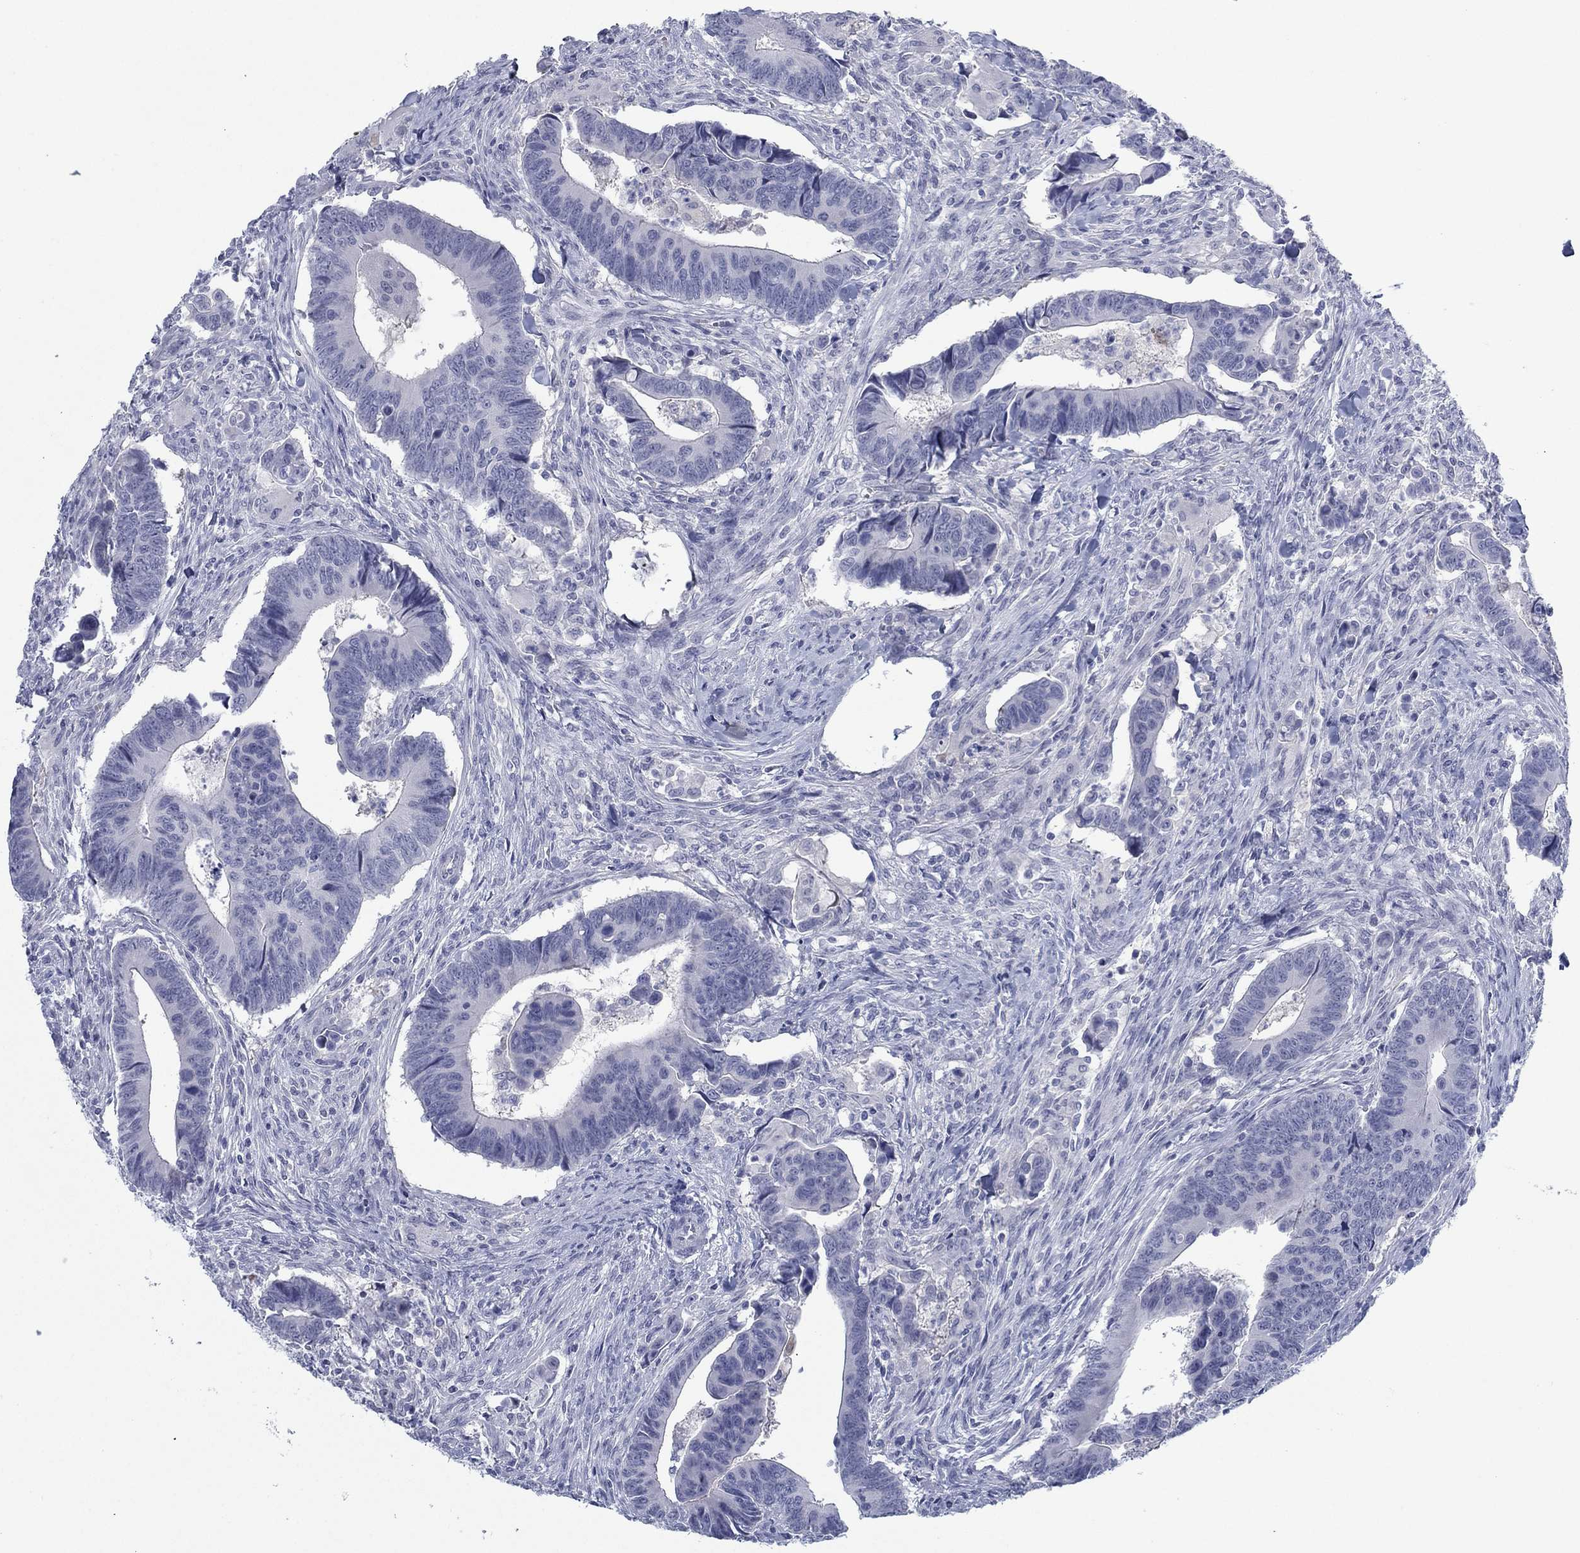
{"staining": {"intensity": "negative", "quantity": "none", "location": "none"}, "tissue": "colorectal cancer", "cell_type": "Tumor cells", "image_type": "cancer", "snomed": [{"axis": "morphology", "description": "Adenocarcinoma, NOS"}, {"axis": "topography", "description": "Rectum"}], "caption": "A high-resolution micrograph shows immunohistochemistry staining of colorectal adenocarcinoma, which reveals no significant positivity in tumor cells. (DAB IHC visualized using brightfield microscopy, high magnification).", "gene": "DNAL1", "patient": {"sex": "male", "age": 67}}